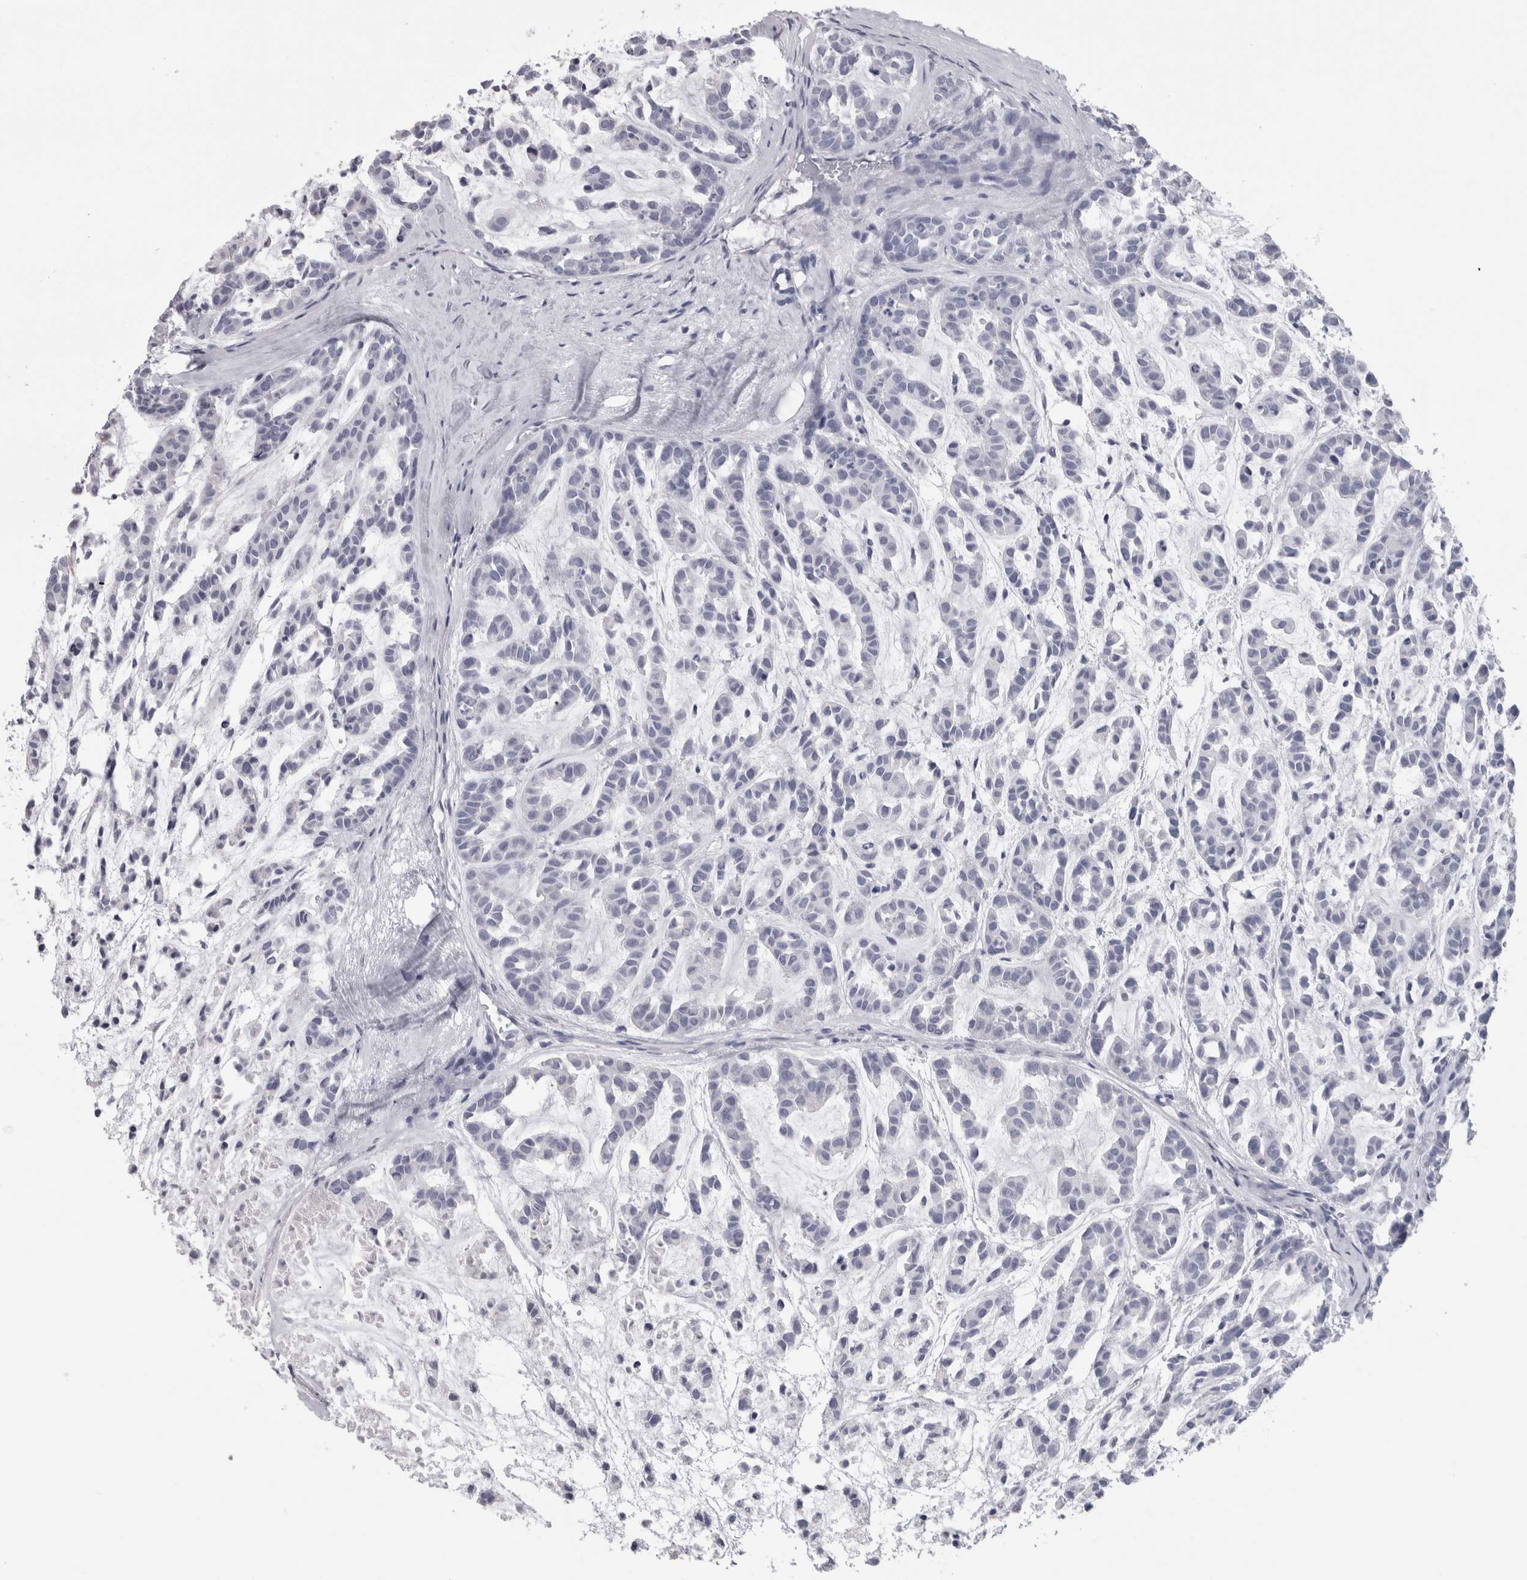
{"staining": {"intensity": "negative", "quantity": "none", "location": "none"}, "tissue": "head and neck cancer", "cell_type": "Tumor cells", "image_type": "cancer", "snomed": [{"axis": "morphology", "description": "Adenocarcinoma, NOS"}, {"axis": "morphology", "description": "Adenoma, NOS"}, {"axis": "topography", "description": "Head-Neck"}], "caption": "Image shows no significant protein positivity in tumor cells of head and neck cancer. Brightfield microscopy of IHC stained with DAB (3,3'-diaminobenzidine) (brown) and hematoxylin (blue), captured at high magnification.", "gene": "PTH", "patient": {"sex": "female", "age": 55}}